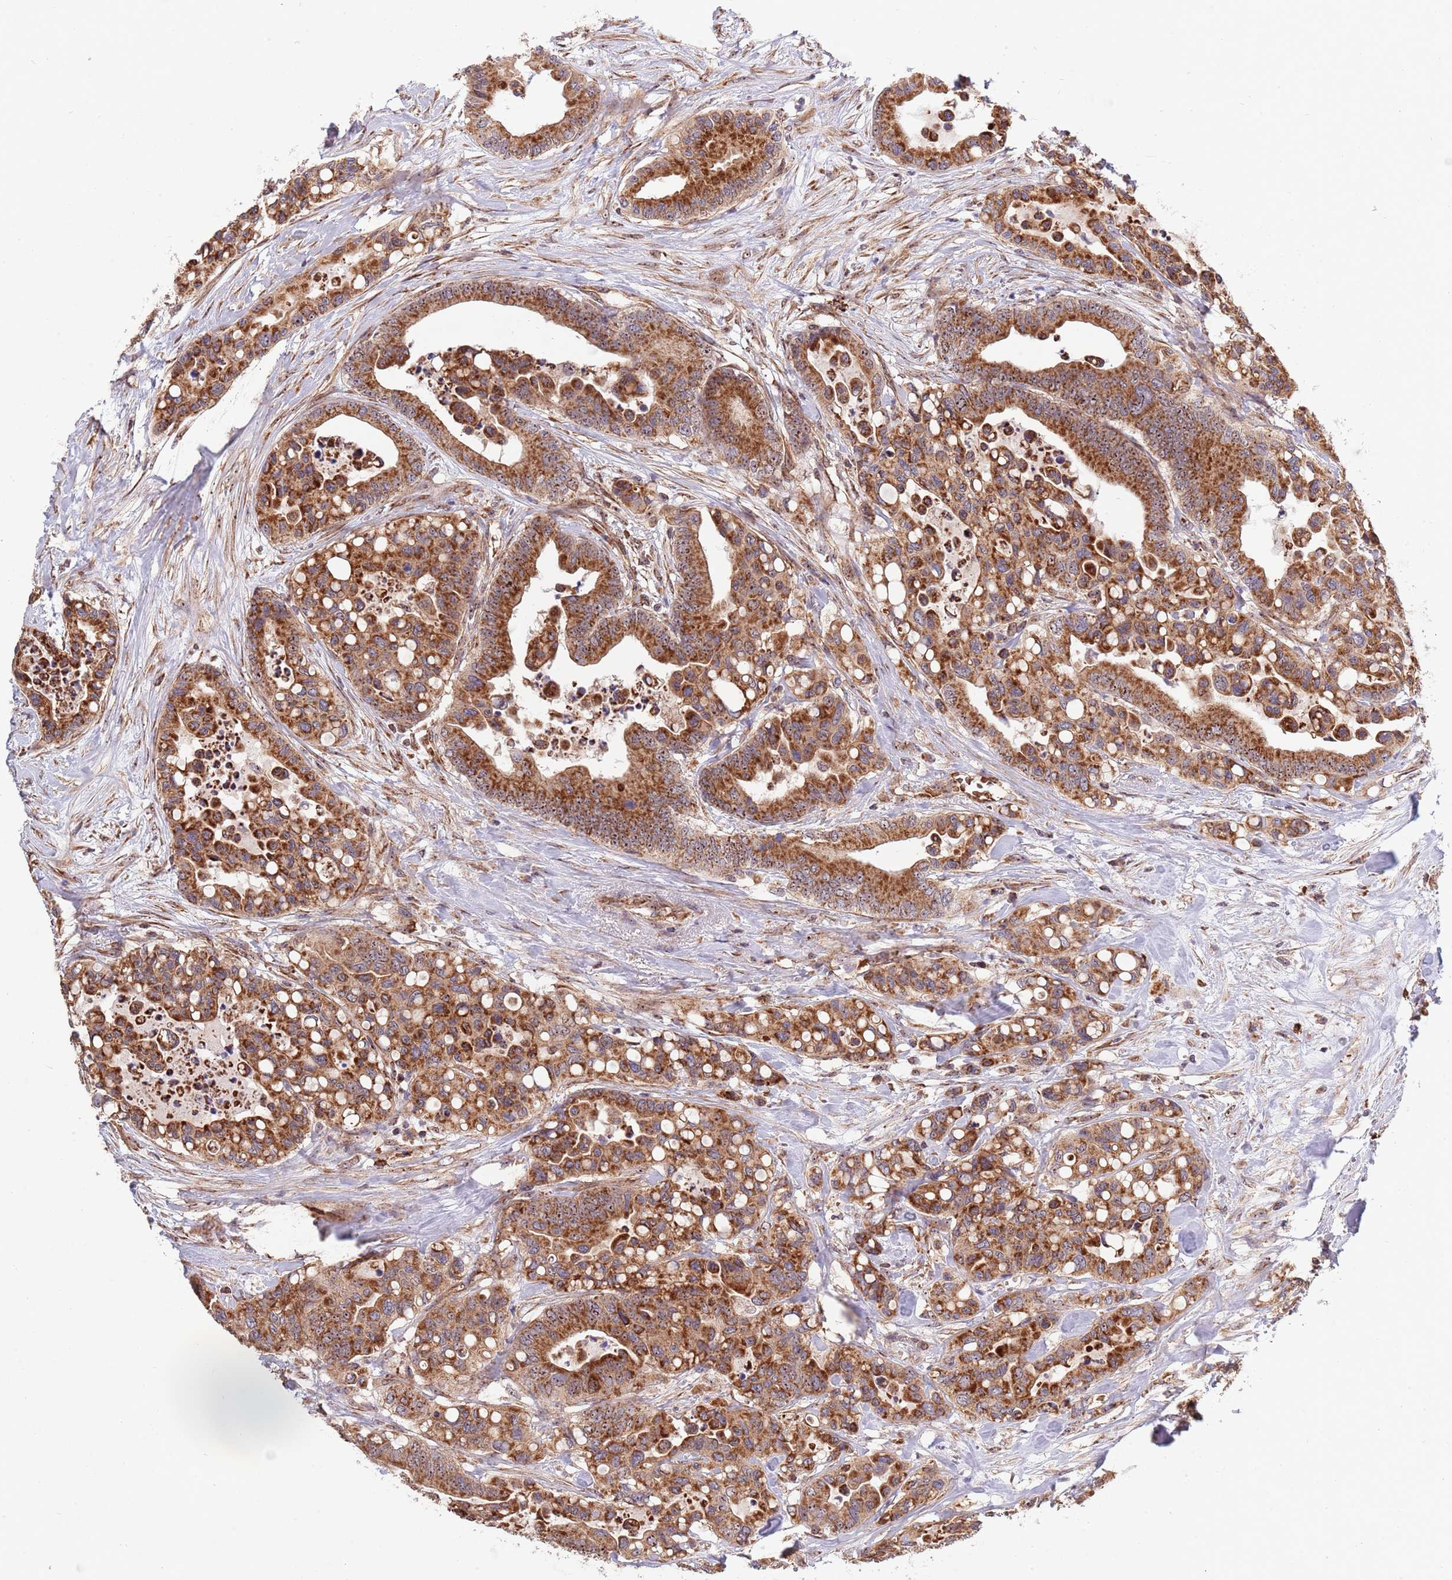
{"staining": {"intensity": "strong", "quantity": ">75%", "location": "cytoplasmic/membranous"}, "tissue": "colorectal cancer", "cell_type": "Tumor cells", "image_type": "cancer", "snomed": [{"axis": "morphology", "description": "Adenocarcinoma, NOS"}, {"axis": "topography", "description": "Colon"}], "caption": "This is a histology image of IHC staining of colorectal adenocarcinoma, which shows strong expression in the cytoplasmic/membranous of tumor cells.", "gene": "DCHS1", "patient": {"sex": "male", "age": 82}}